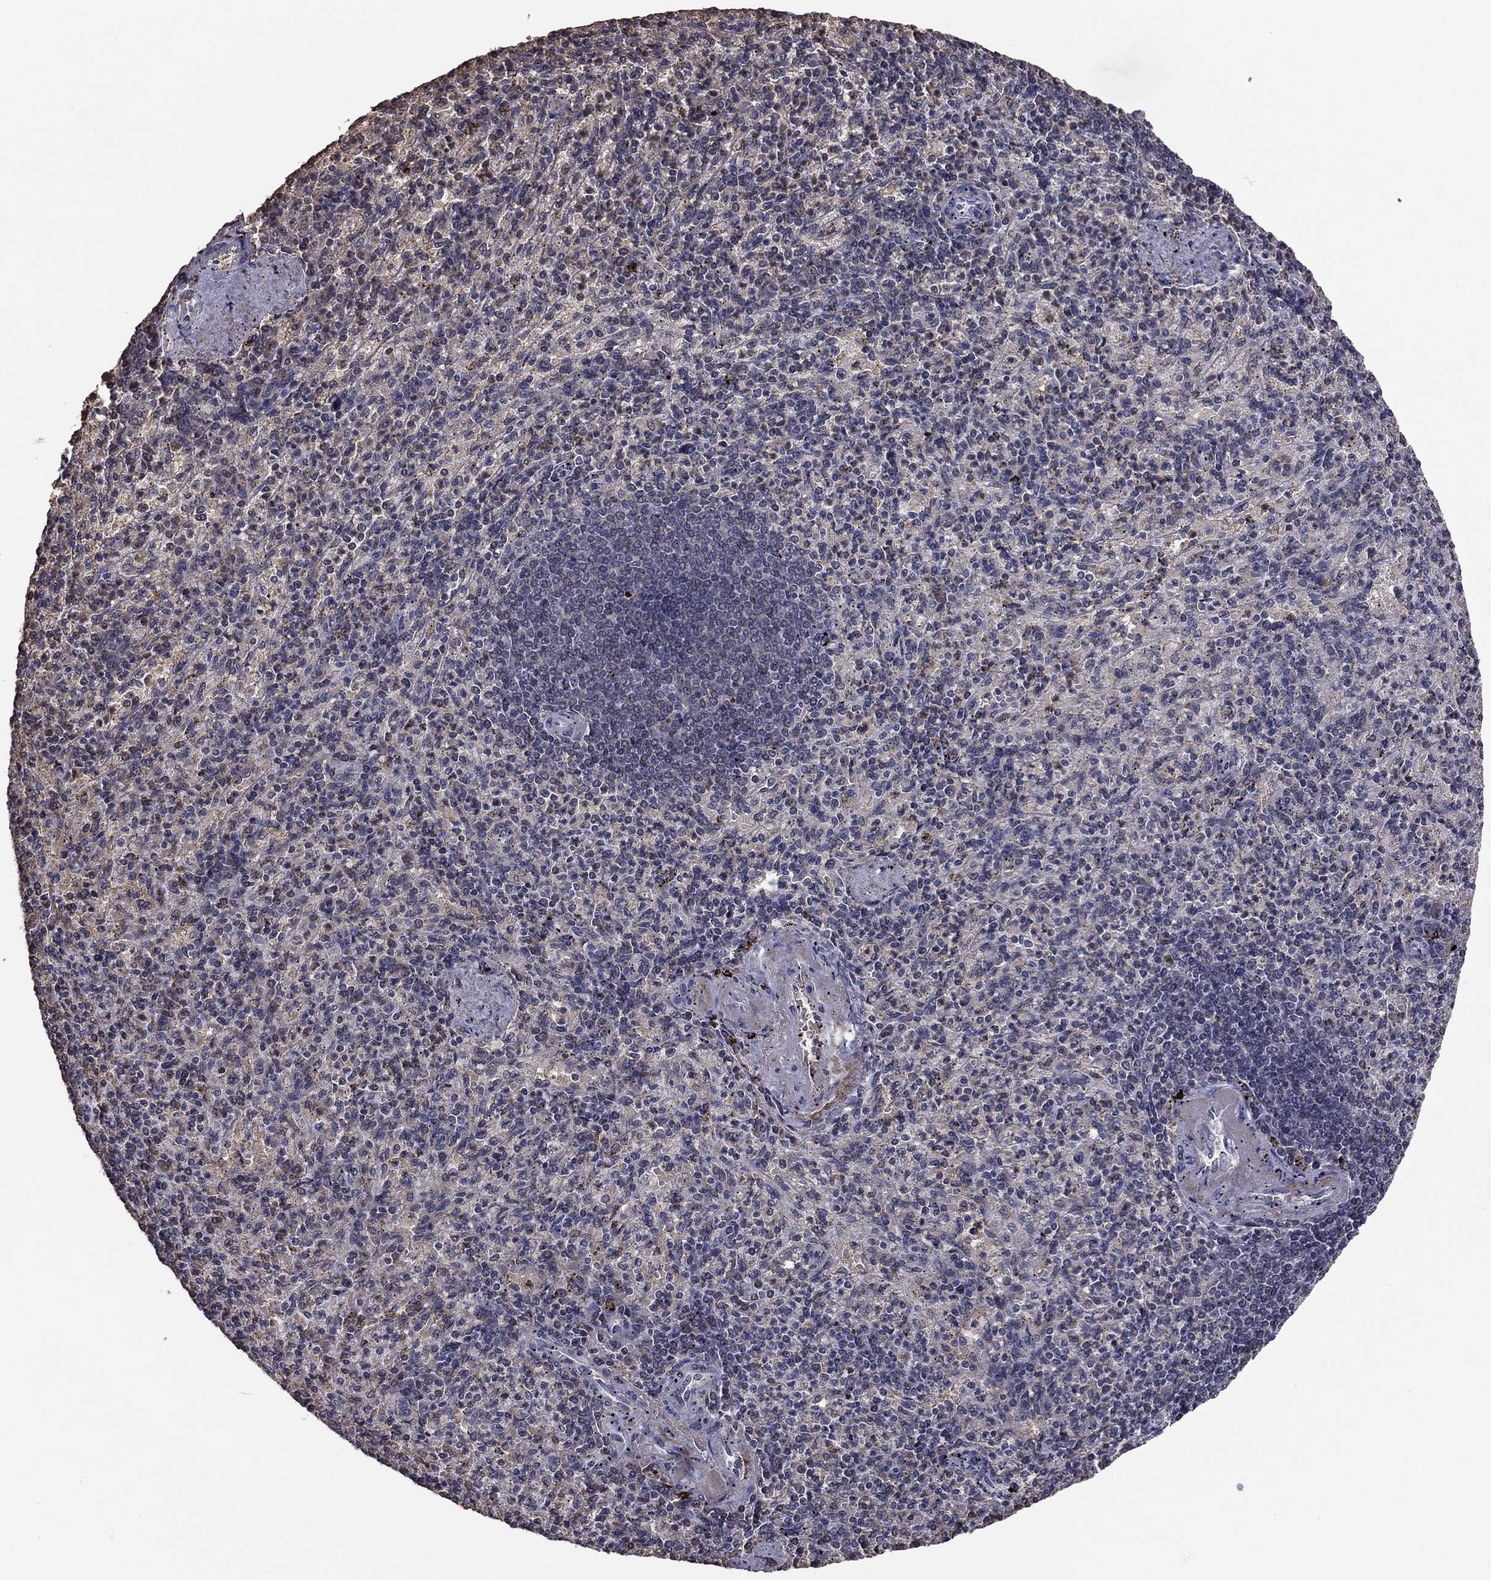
{"staining": {"intensity": "negative", "quantity": "none", "location": "none"}, "tissue": "spleen", "cell_type": "Cells in red pulp", "image_type": "normal", "snomed": [{"axis": "morphology", "description": "Normal tissue, NOS"}, {"axis": "topography", "description": "Spleen"}], "caption": "Immunohistochemical staining of unremarkable spleen reveals no significant staining in cells in red pulp.", "gene": "HSPB2", "patient": {"sex": "female", "age": 74}}